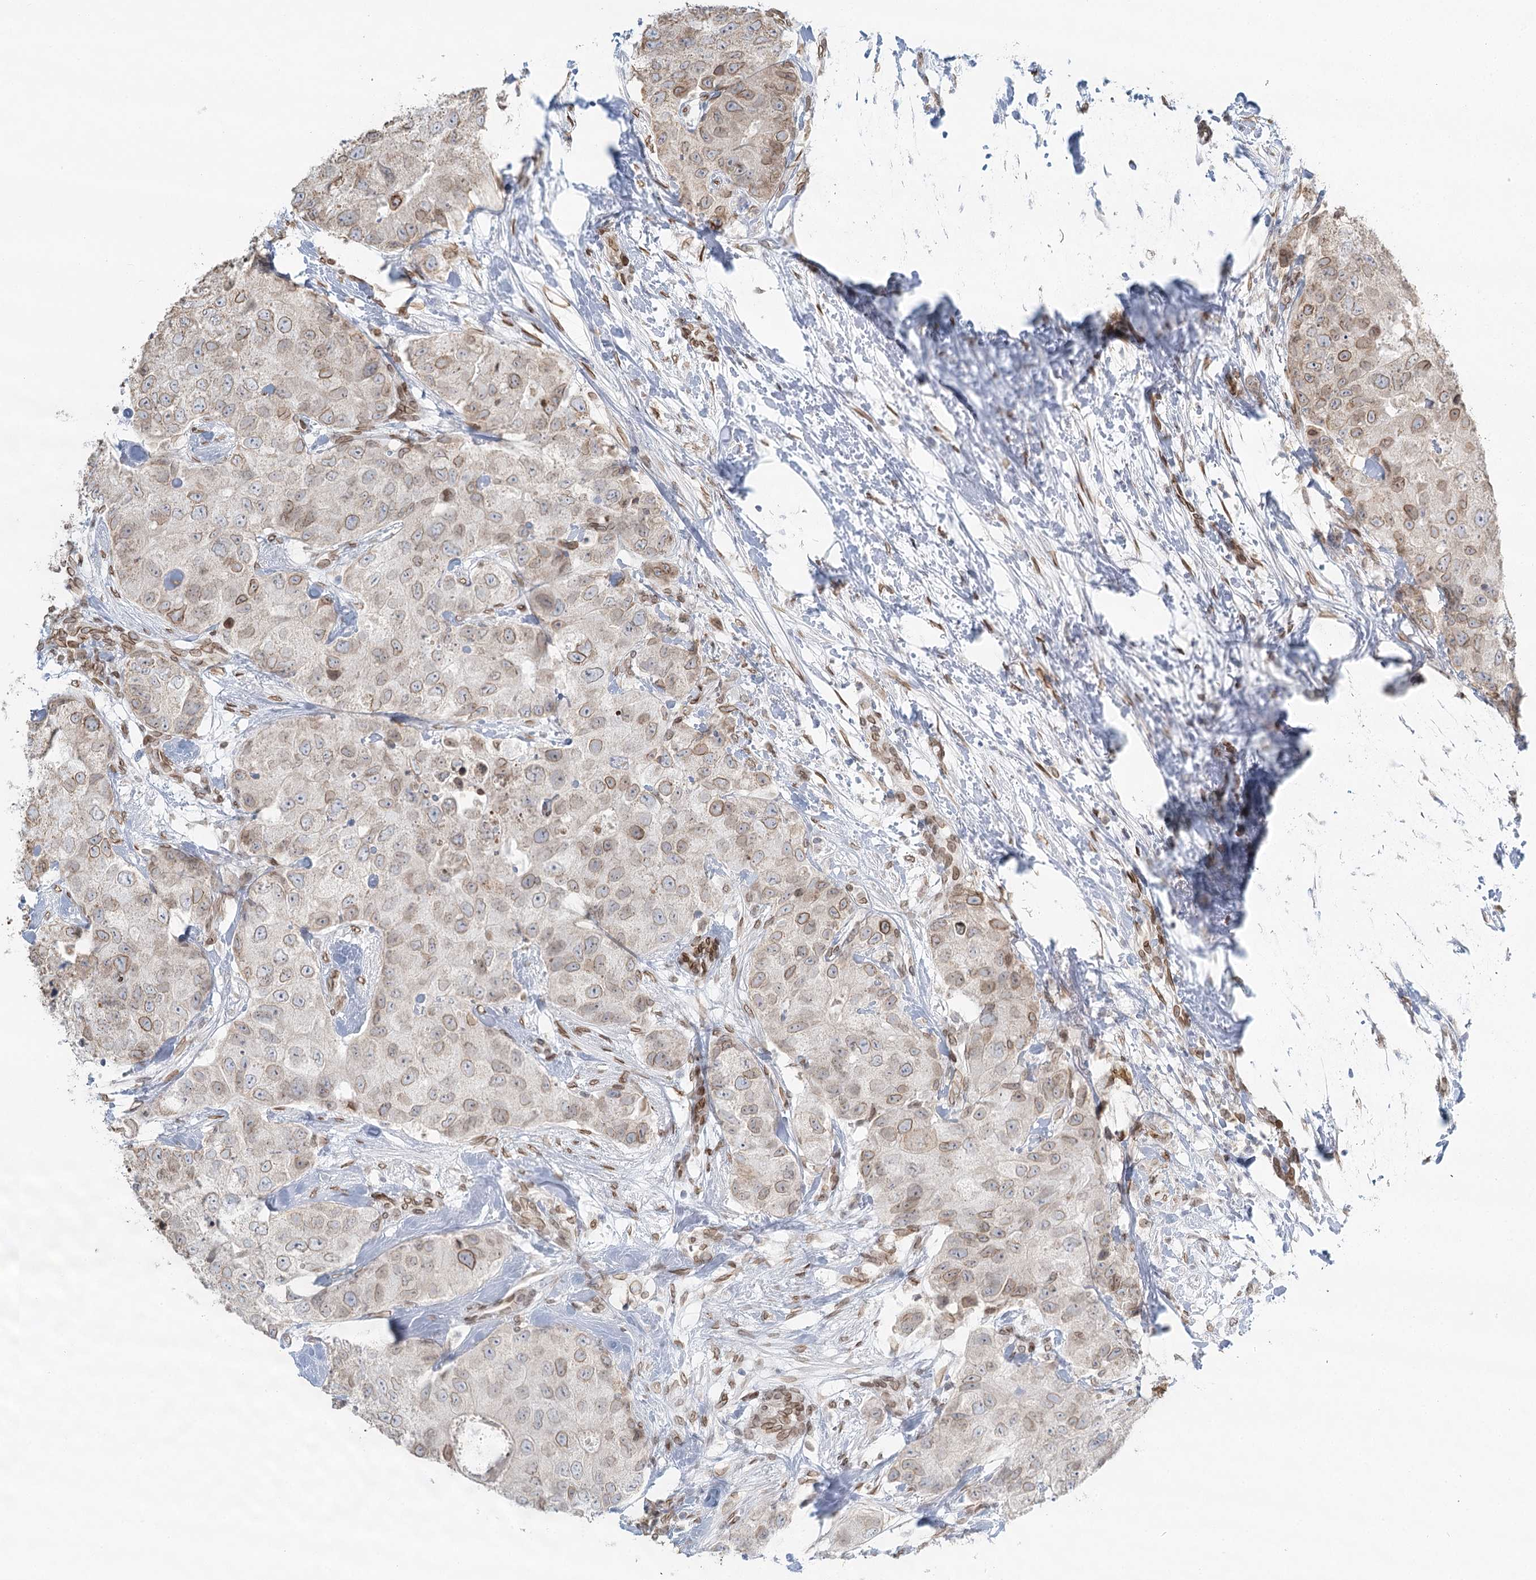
{"staining": {"intensity": "moderate", "quantity": "25%-75%", "location": "cytoplasmic/membranous,nuclear"}, "tissue": "breast cancer", "cell_type": "Tumor cells", "image_type": "cancer", "snomed": [{"axis": "morphology", "description": "Duct carcinoma"}, {"axis": "topography", "description": "Breast"}], "caption": "The photomicrograph displays immunohistochemical staining of breast cancer. There is moderate cytoplasmic/membranous and nuclear positivity is appreciated in about 25%-75% of tumor cells.", "gene": "VWA5A", "patient": {"sex": "female", "age": 62}}